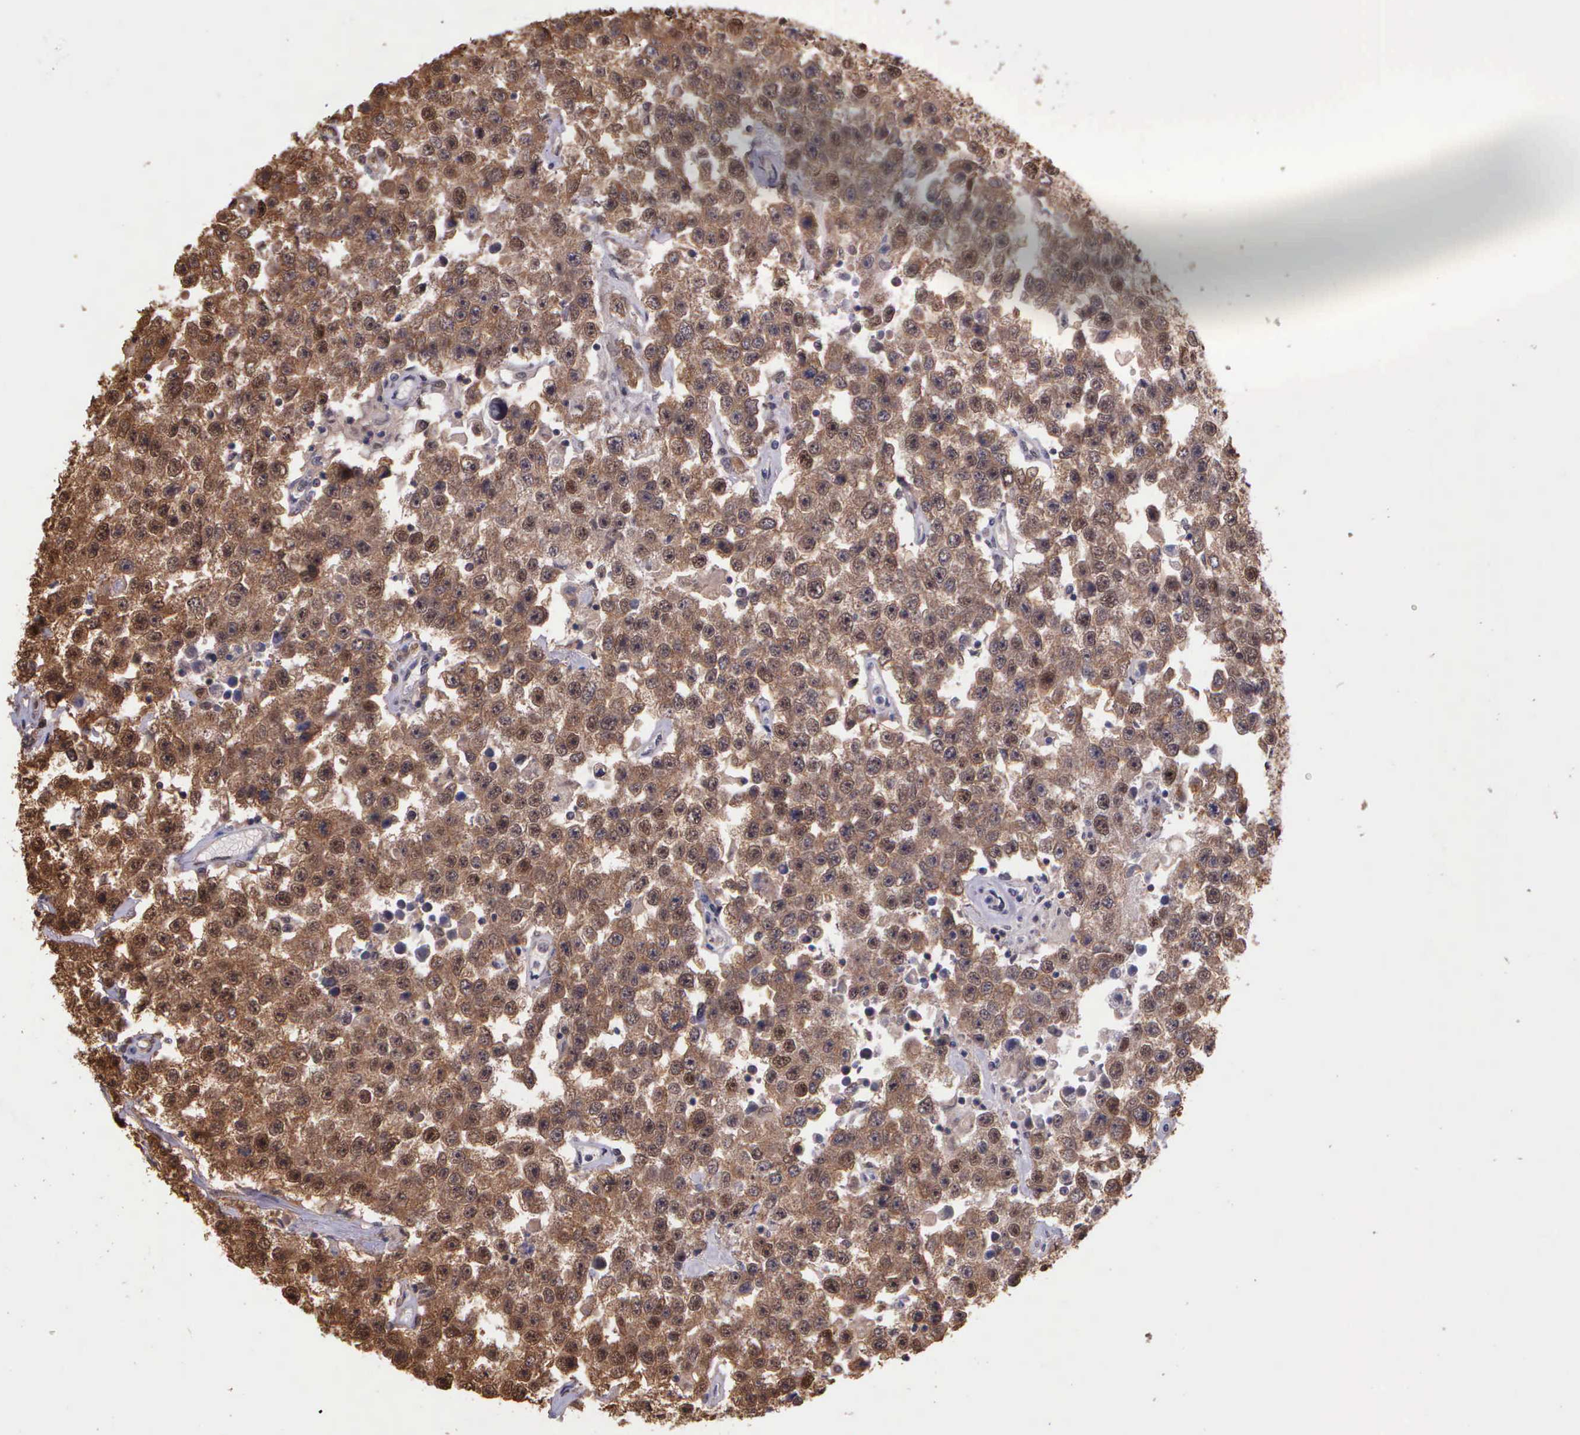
{"staining": {"intensity": "strong", "quantity": ">75%", "location": "cytoplasmic/membranous,nuclear"}, "tissue": "testis cancer", "cell_type": "Tumor cells", "image_type": "cancer", "snomed": [{"axis": "morphology", "description": "Seminoma, NOS"}, {"axis": "topography", "description": "Testis"}], "caption": "High-power microscopy captured an immunohistochemistry (IHC) image of testis seminoma, revealing strong cytoplasmic/membranous and nuclear expression in about >75% of tumor cells. Using DAB (brown) and hematoxylin (blue) stains, captured at high magnification using brightfield microscopy.", "gene": "PSMC1", "patient": {"sex": "male", "age": 52}}